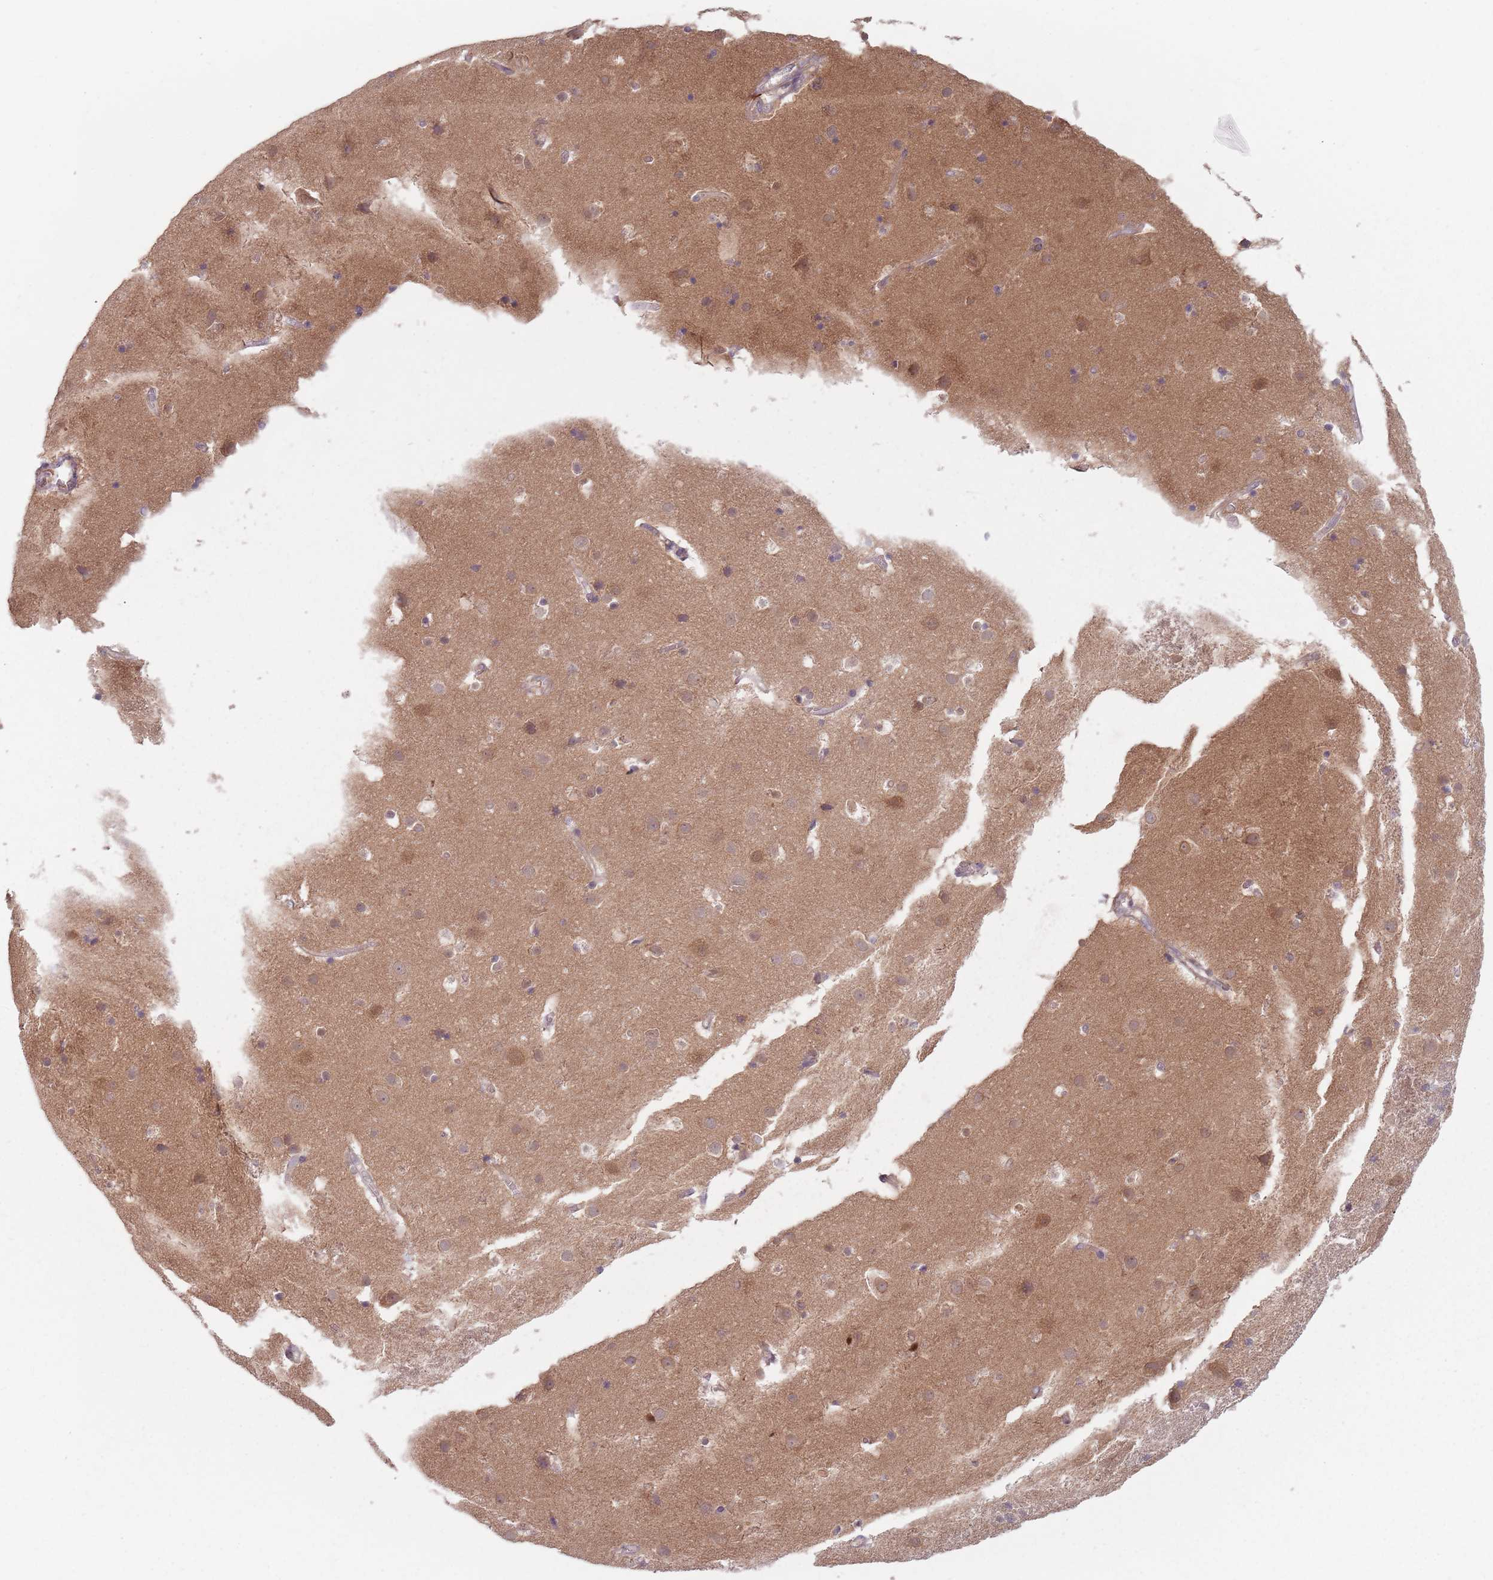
{"staining": {"intensity": "negative", "quantity": "none", "location": "none"}, "tissue": "cerebral cortex", "cell_type": "Endothelial cells", "image_type": "normal", "snomed": [{"axis": "morphology", "description": "Normal tissue, NOS"}, {"axis": "topography", "description": "Cerebral cortex"}], "caption": "High magnification brightfield microscopy of unremarkable cerebral cortex stained with DAB (3,3'-diaminobenzidine) (brown) and counterstained with hematoxylin (blue): endothelial cells show no significant positivity.", "gene": "NAXE", "patient": {"sex": "male", "age": 54}}